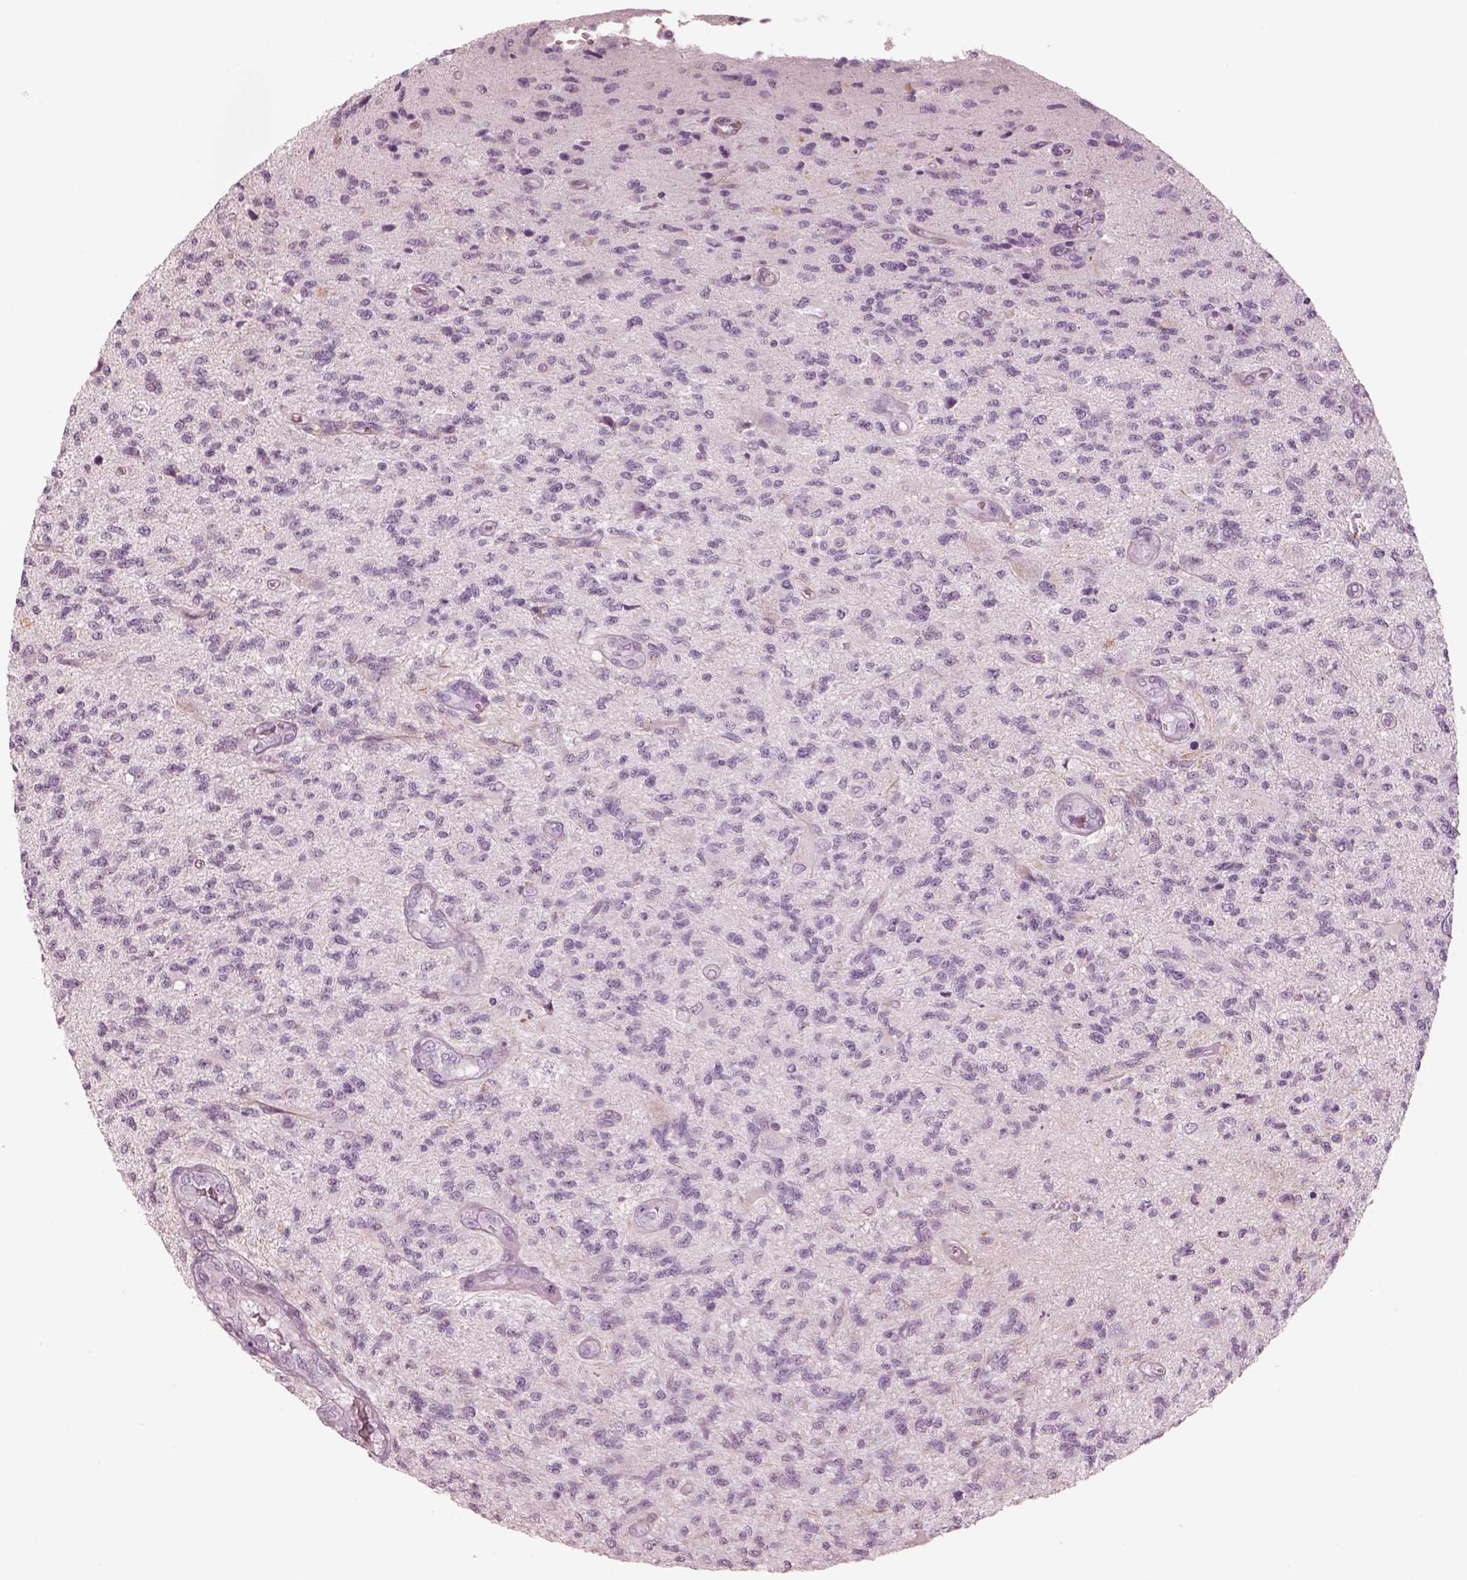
{"staining": {"intensity": "negative", "quantity": "none", "location": "none"}, "tissue": "glioma", "cell_type": "Tumor cells", "image_type": "cancer", "snomed": [{"axis": "morphology", "description": "Glioma, malignant, High grade"}, {"axis": "topography", "description": "Brain"}], "caption": "Glioma stained for a protein using IHC displays no staining tumor cells.", "gene": "OPN4", "patient": {"sex": "male", "age": 56}}